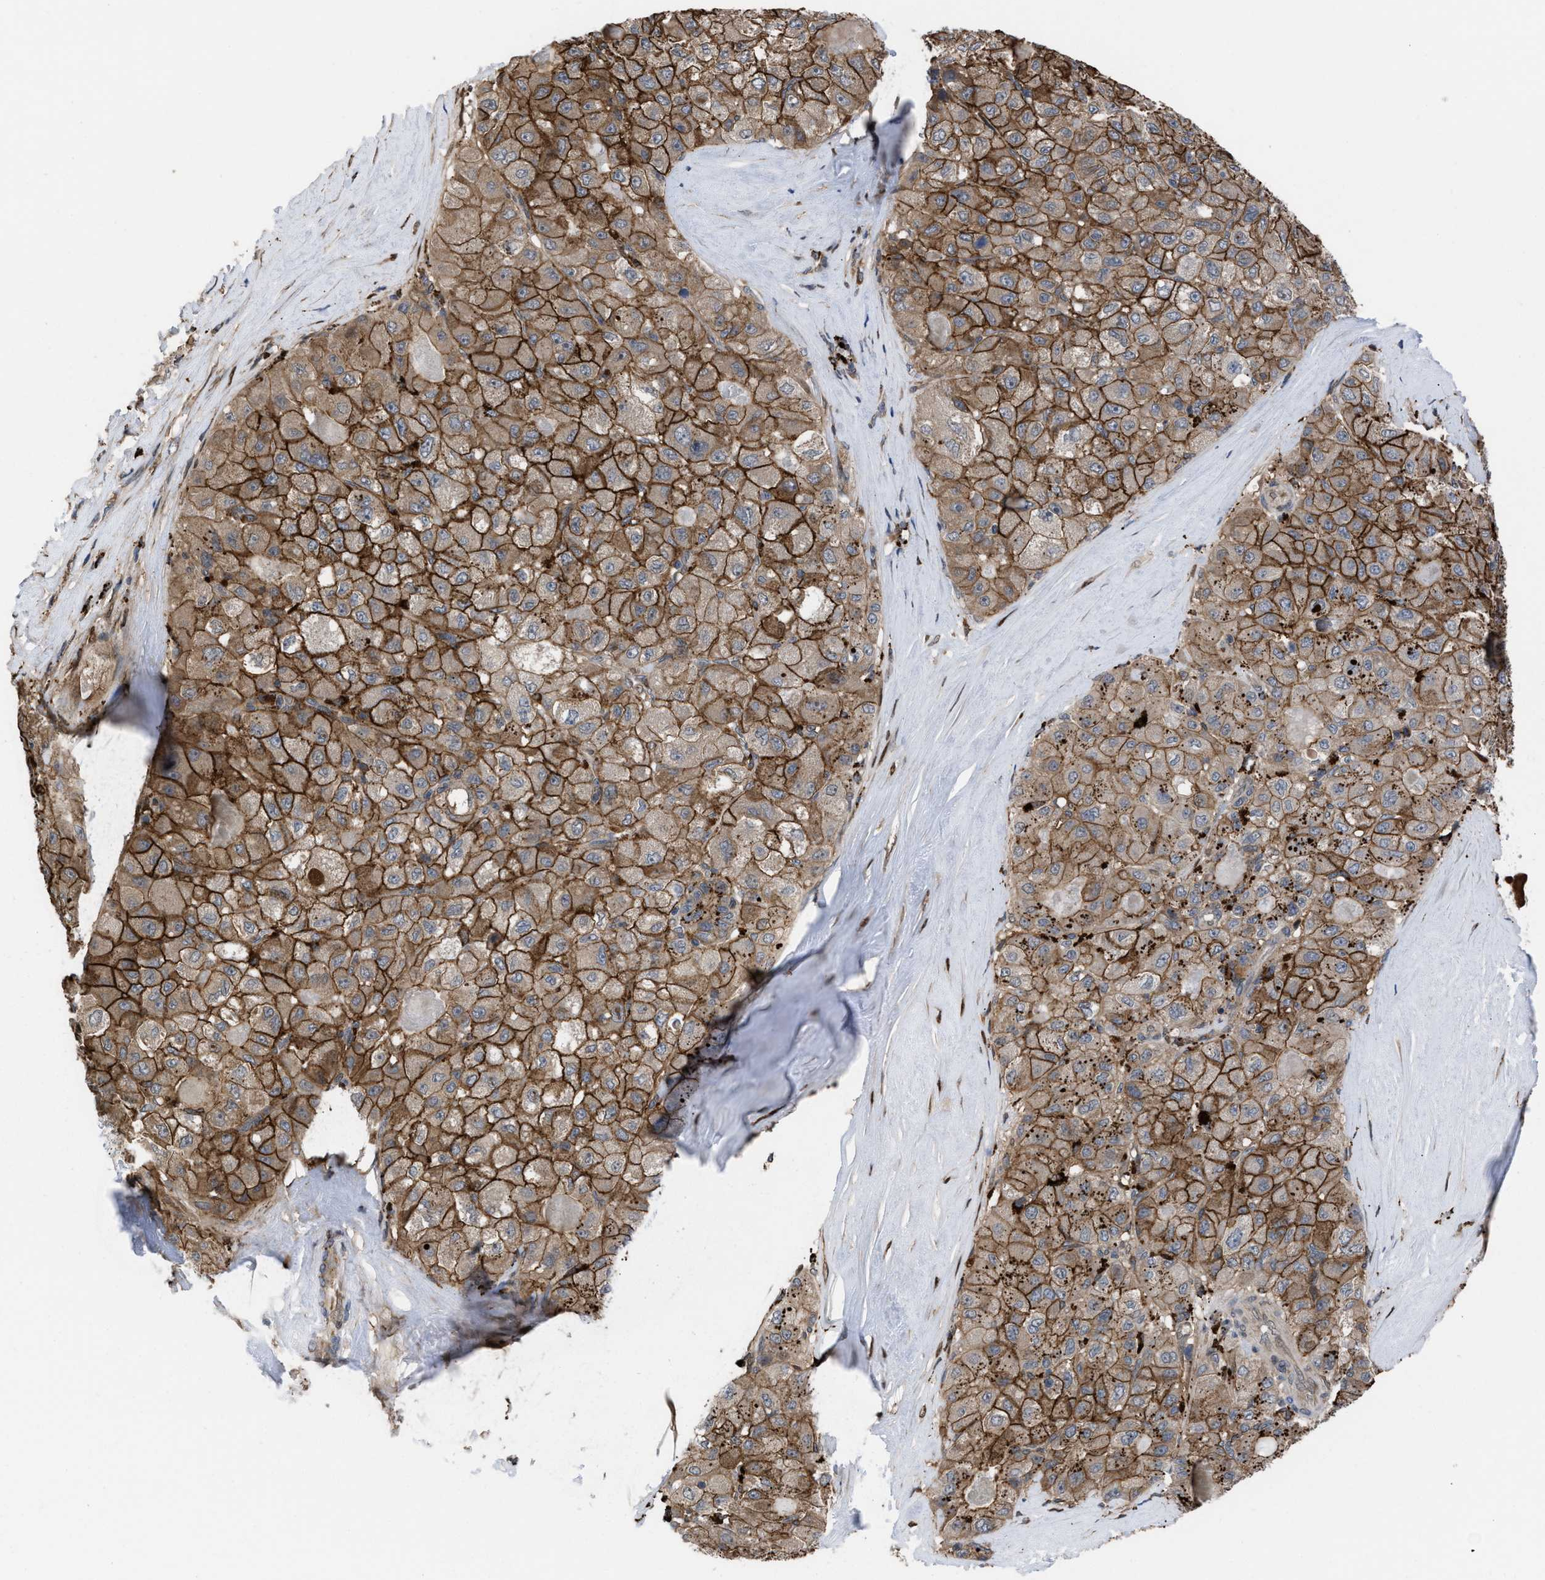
{"staining": {"intensity": "moderate", "quantity": ">75%", "location": "cytoplasmic/membranous"}, "tissue": "liver cancer", "cell_type": "Tumor cells", "image_type": "cancer", "snomed": [{"axis": "morphology", "description": "Carcinoma, Hepatocellular, NOS"}, {"axis": "topography", "description": "Liver"}], "caption": "Human liver cancer stained for a protein (brown) reveals moderate cytoplasmic/membranous positive expression in about >75% of tumor cells.", "gene": "TP53BP2", "patient": {"sex": "male", "age": 80}}